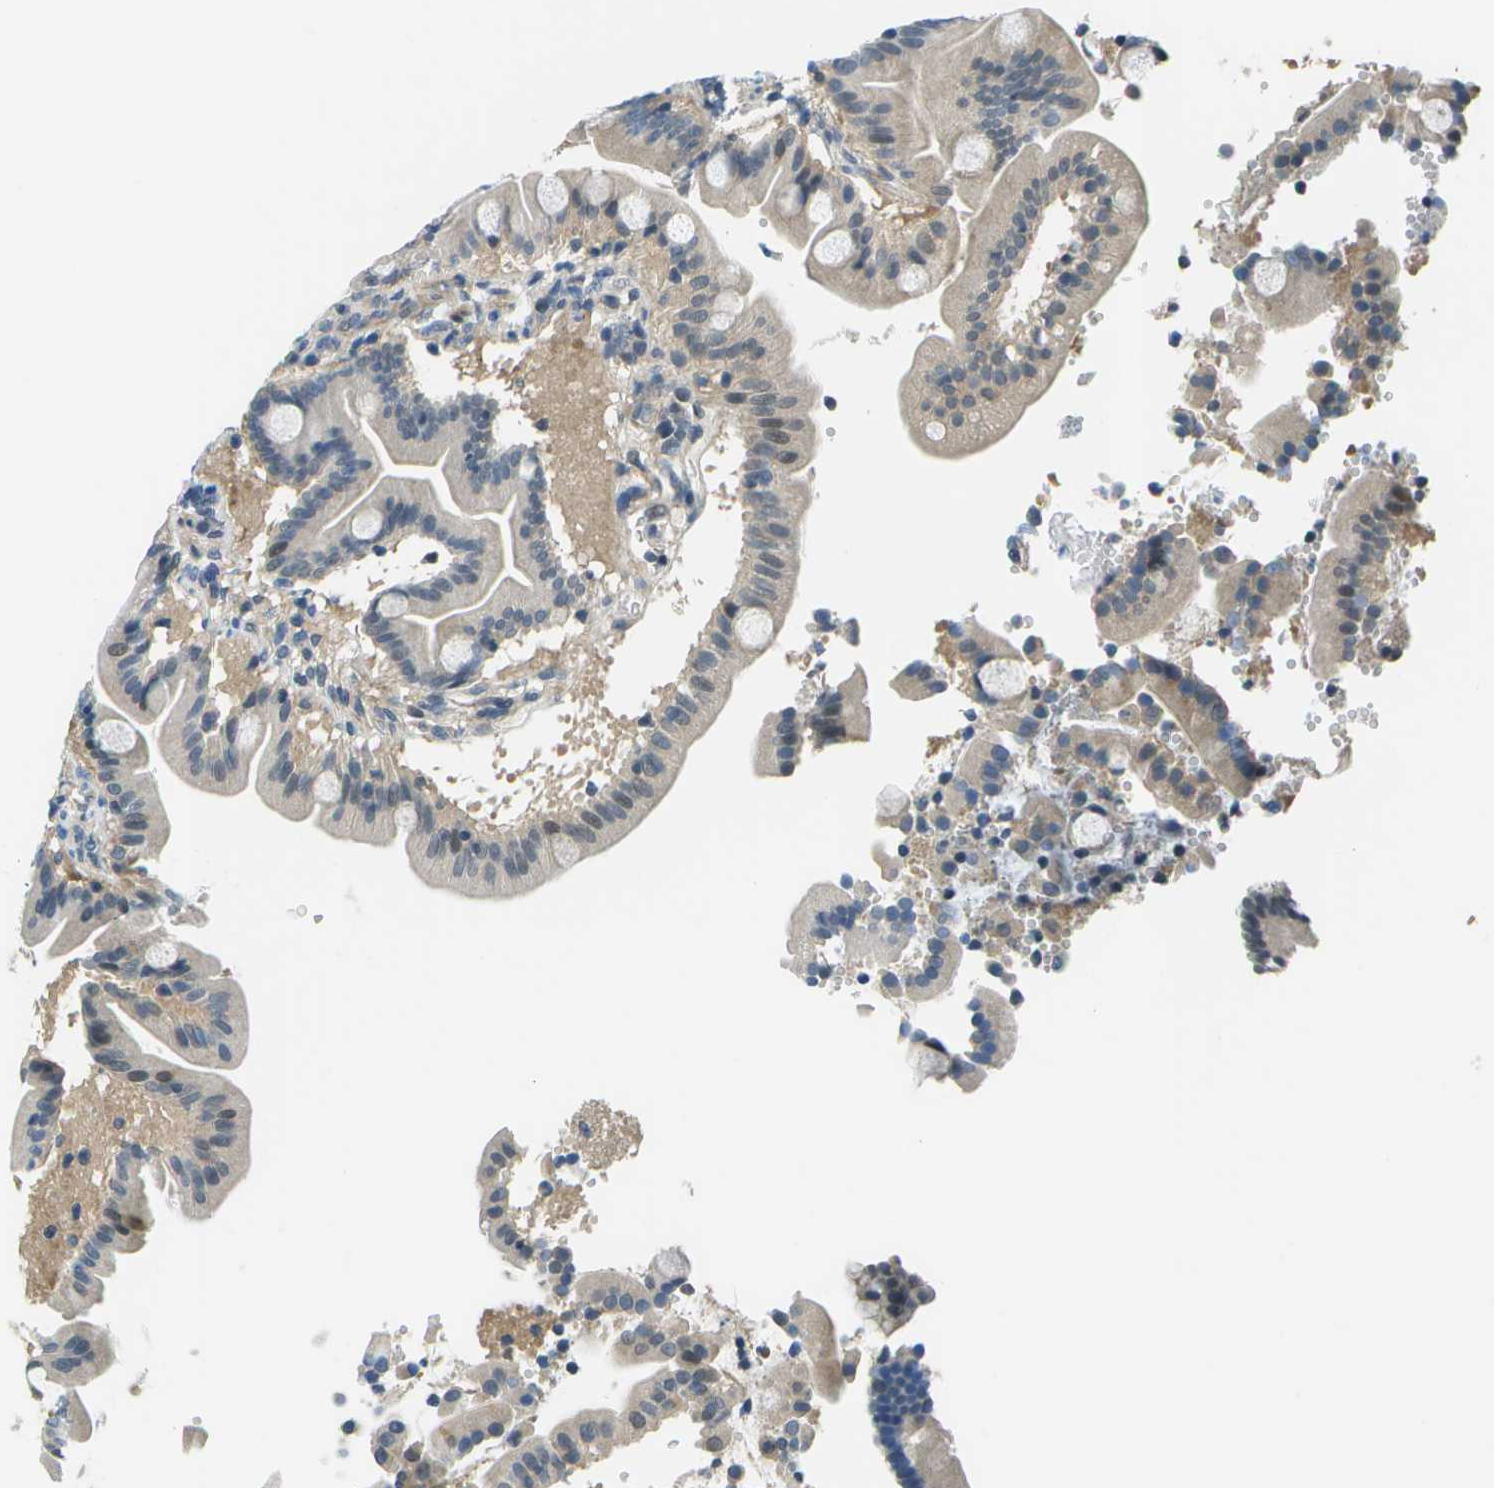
{"staining": {"intensity": "weak", "quantity": "<25%", "location": "cytoplasmic/membranous"}, "tissue": "duodenum", "cell_type": "Glandular cells", "image_type": "normal", "snomed": [{"axis": "morphology", "description": "Normal tissue, NOS"}, {"axis": "topography", "description": "Duodenum"}], "caption": "IHC micrograph of benign duodenum: human duodenum stained with DAB (3,3'-diaminobenzidine) displays no significant protein expression in glandular cells.", "gene": "ENPP5", "patient": {"sex": "male", "age": 54}}